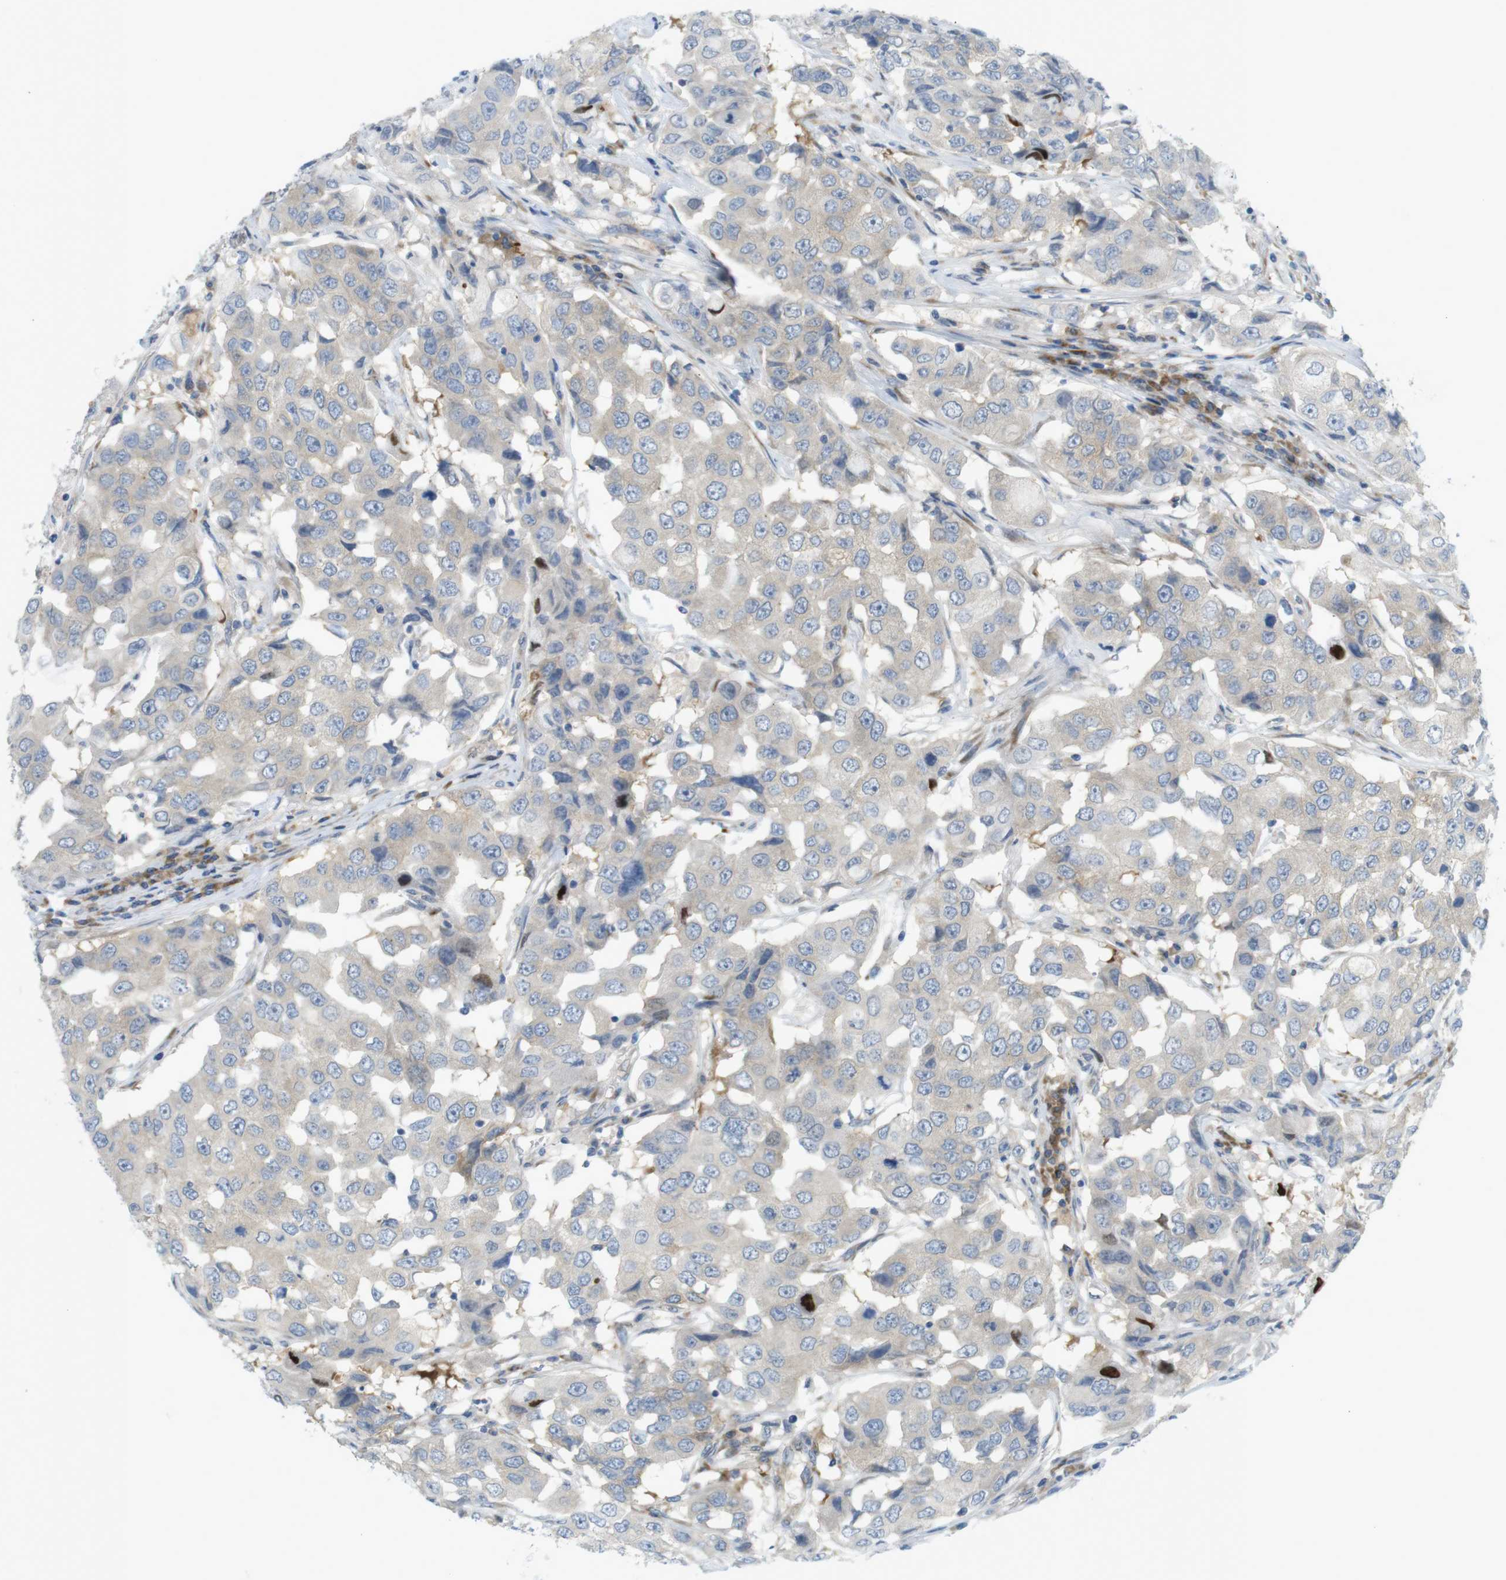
{"staining": {"intensity": "weak", "quantity": "25%-75%", "location": "cytoplasmic/membranous"}, "tissue": "breast cancer", "cell_type": "Tumor cells", "image_type": "cancer", "snomed": [{"axis": "morphology", "description": "Duct carcinoma"}, {"axis": "topography", "description": "Breast"}], "caption": "Protein expression analysis of human intraductal carcinoma (breast) reveals weak cytoplasmic/membranous expression in about 25%-75% of tumor cells. Ihc stains the protein of interest in brown and the nuclei are stained blue.", "gene": "GJC3", "patient": {"sex": "female", "age": 27}}